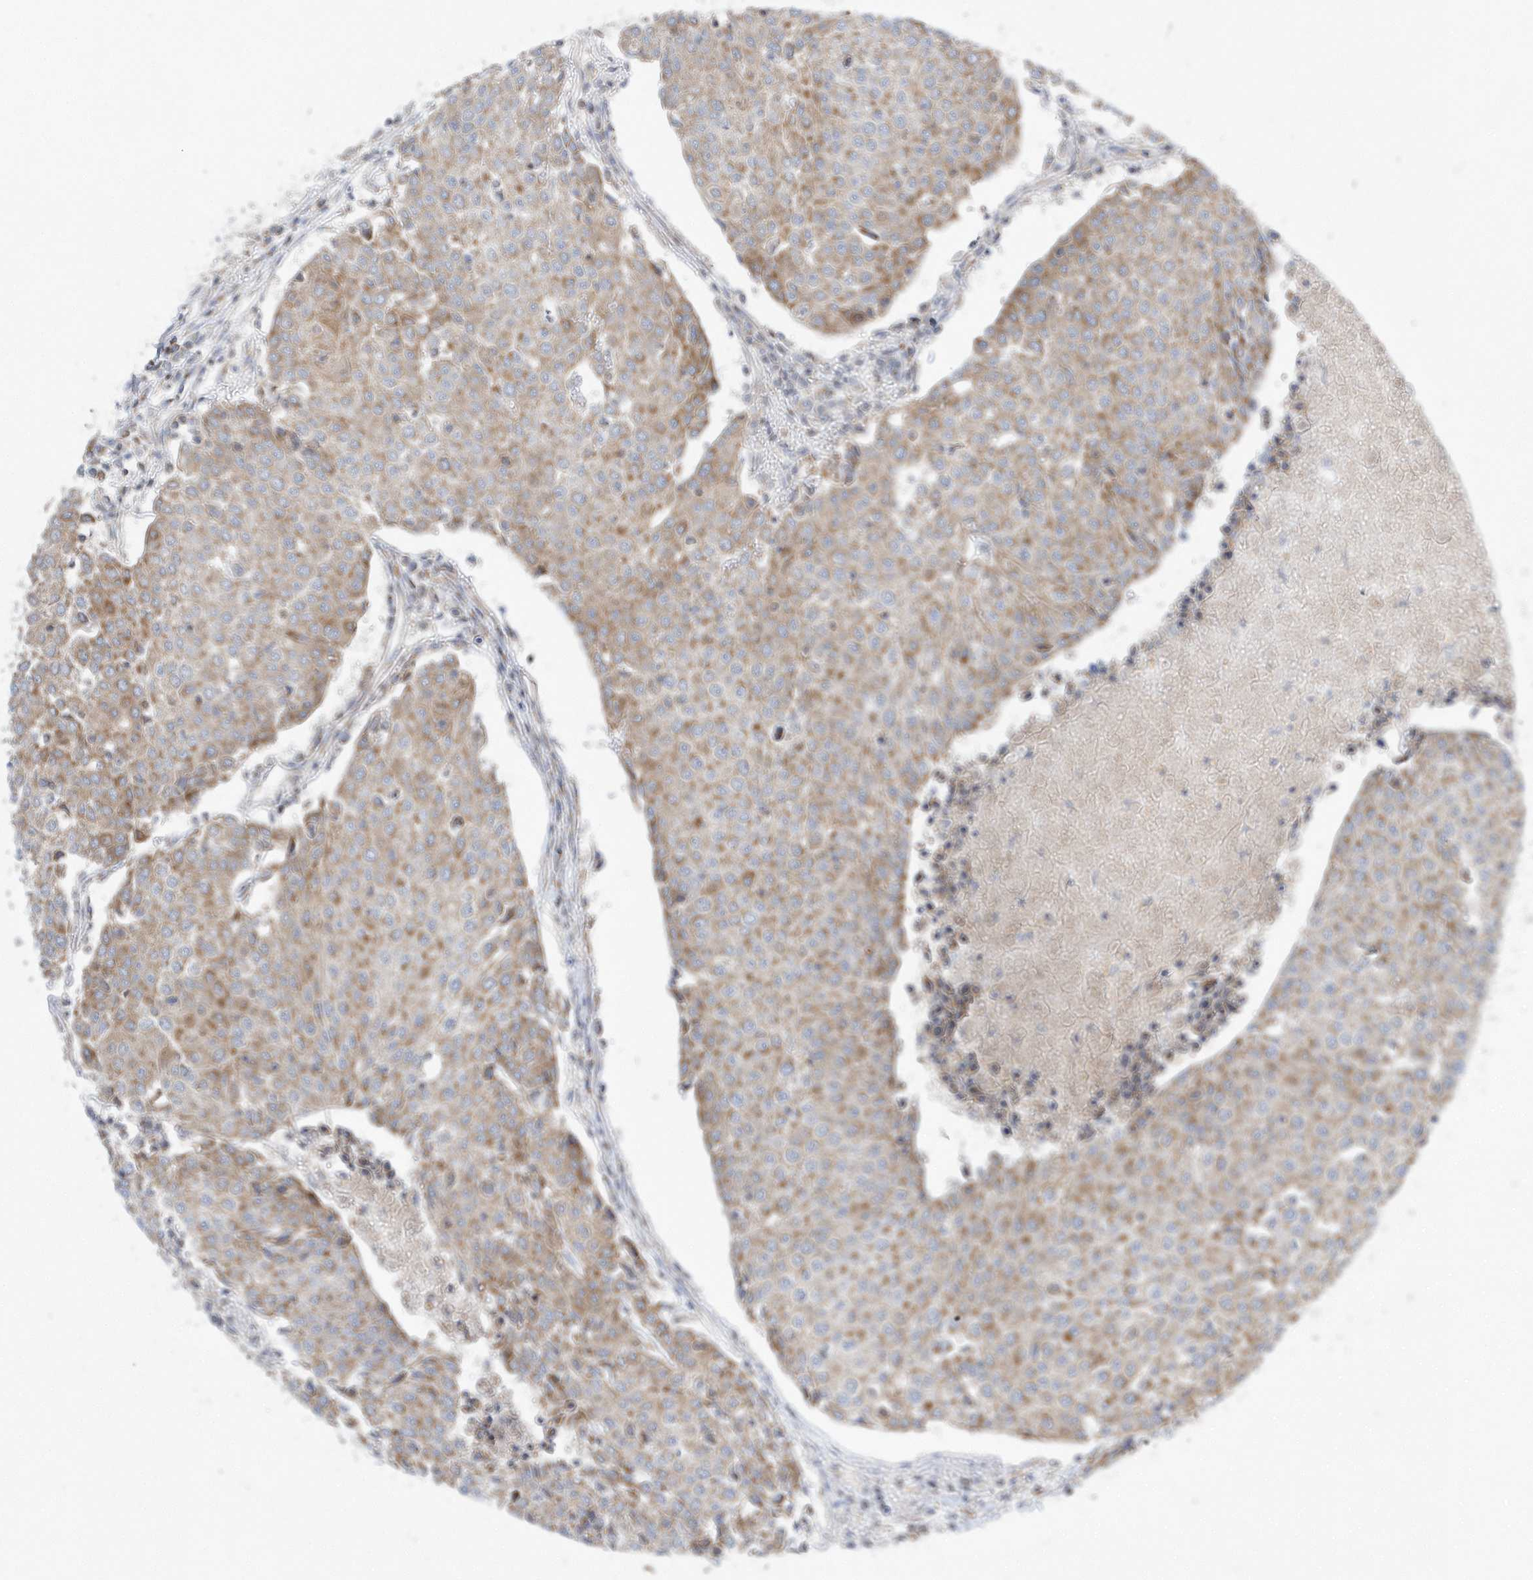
{"staining": {"intensity": "moderate", "quantity": ">75%", "location": "cytoplasmic/membranous"}, "tissue": "urothelial cancer", "cell_type": "Tumor cells", "image_type": "cancer", "snomed": [{"axis": "morphology", "description": "Urothelial carcinoma, High grade"}, {"axis": "topography", "description": "Urinary bladder"}], "caption": "Urothelial carcinoma (high-grade) tissue exhibits moderate cytoplasmic/membranous positivity in approximately >75% of tumor cells", "gene": "OPA1", "patient": {"sex": "female", "age": 85}}